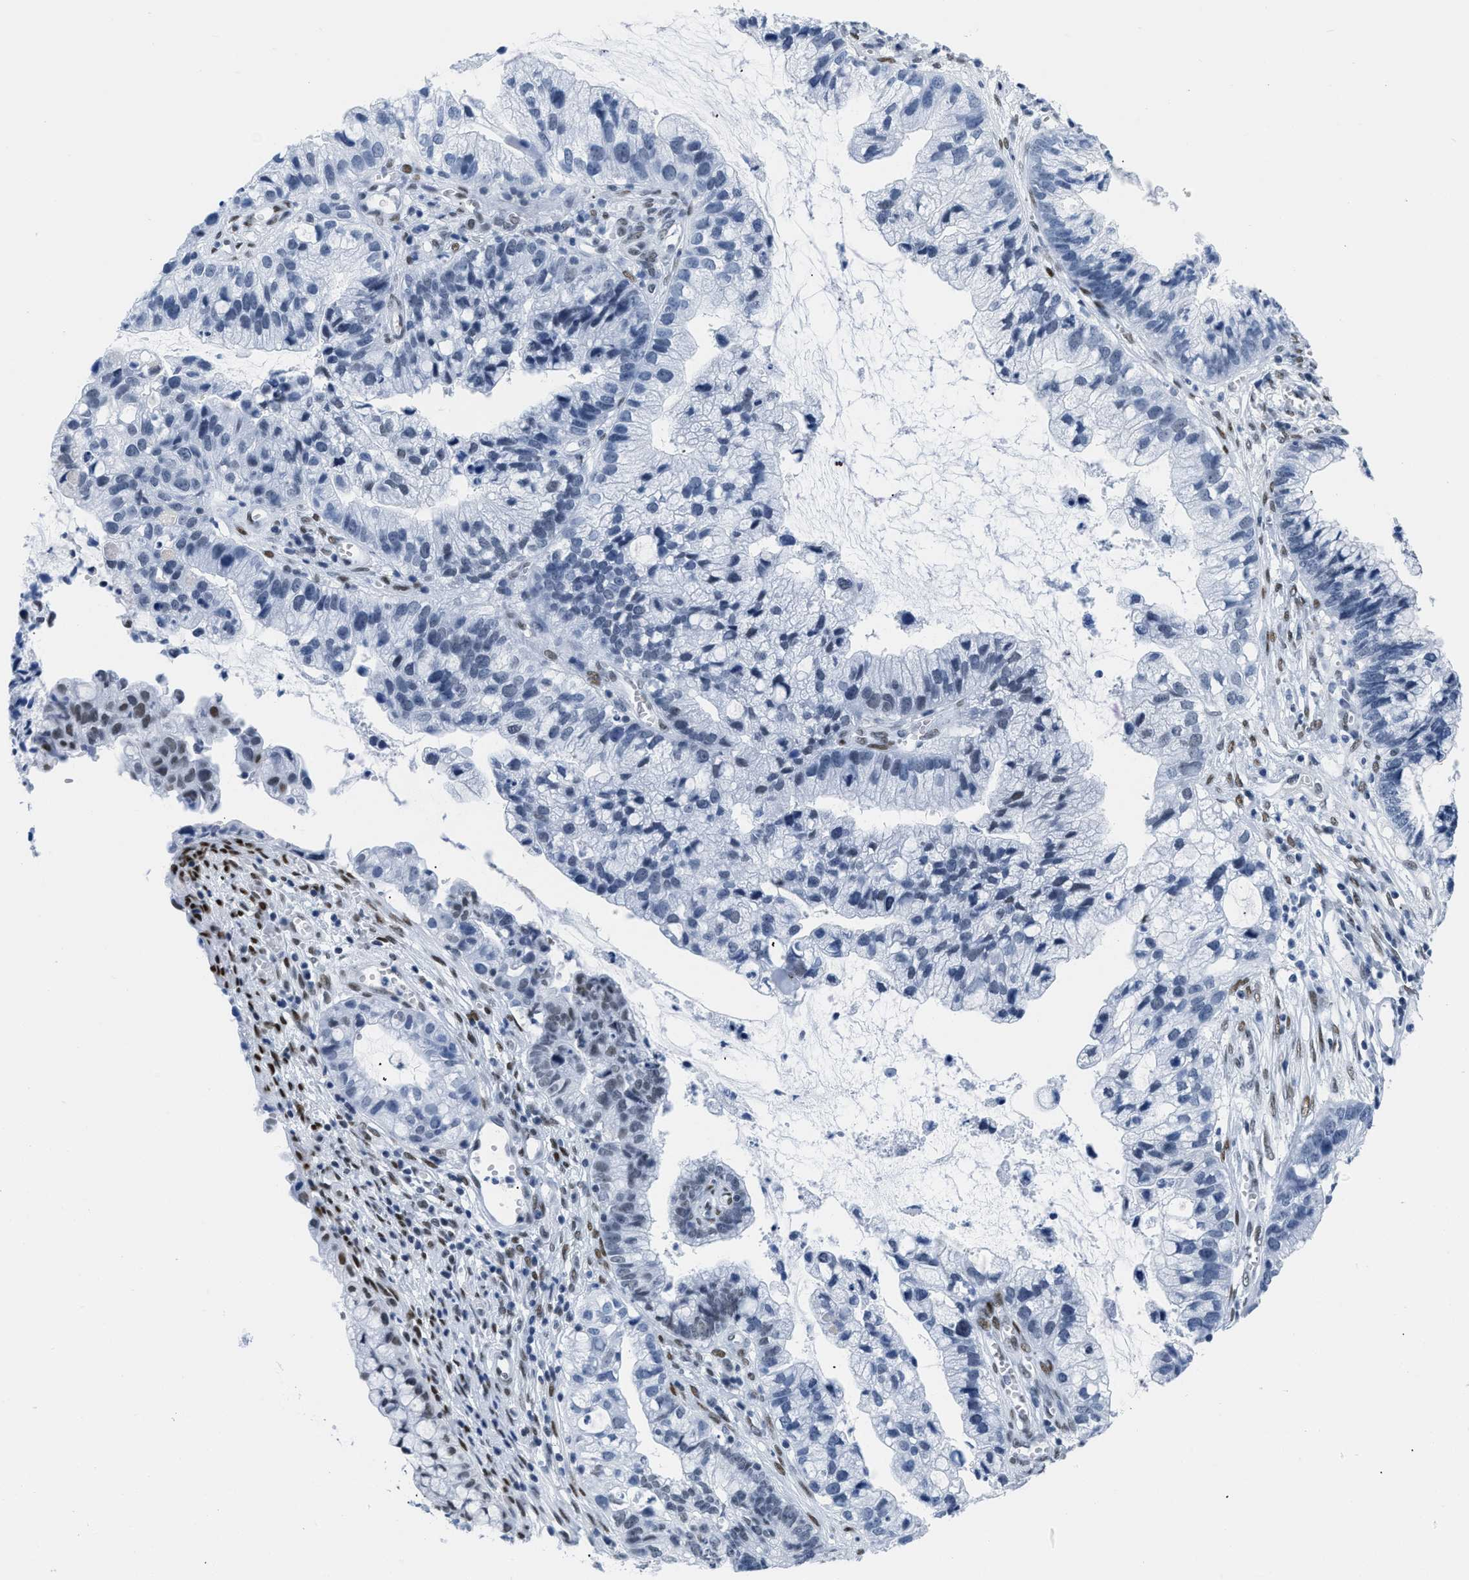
{"staining": {"intensity": "negative", "quantity": "none", "location": "none"}, "tissue": "cervical cancer", "cell_type": "Tumor cells", "image_type": "cancer", "snomed": [{"axis": "morphology", "description": "Adenocarcinoma, NOS"}, {"axis": "topography", "description": "Cervix"}], "caption": "Tumor cells are negative for protein expression in human cervical adenocarcinoma.", "gene": "CTBP1", "patient": {"sex": "female", "age": 44}}